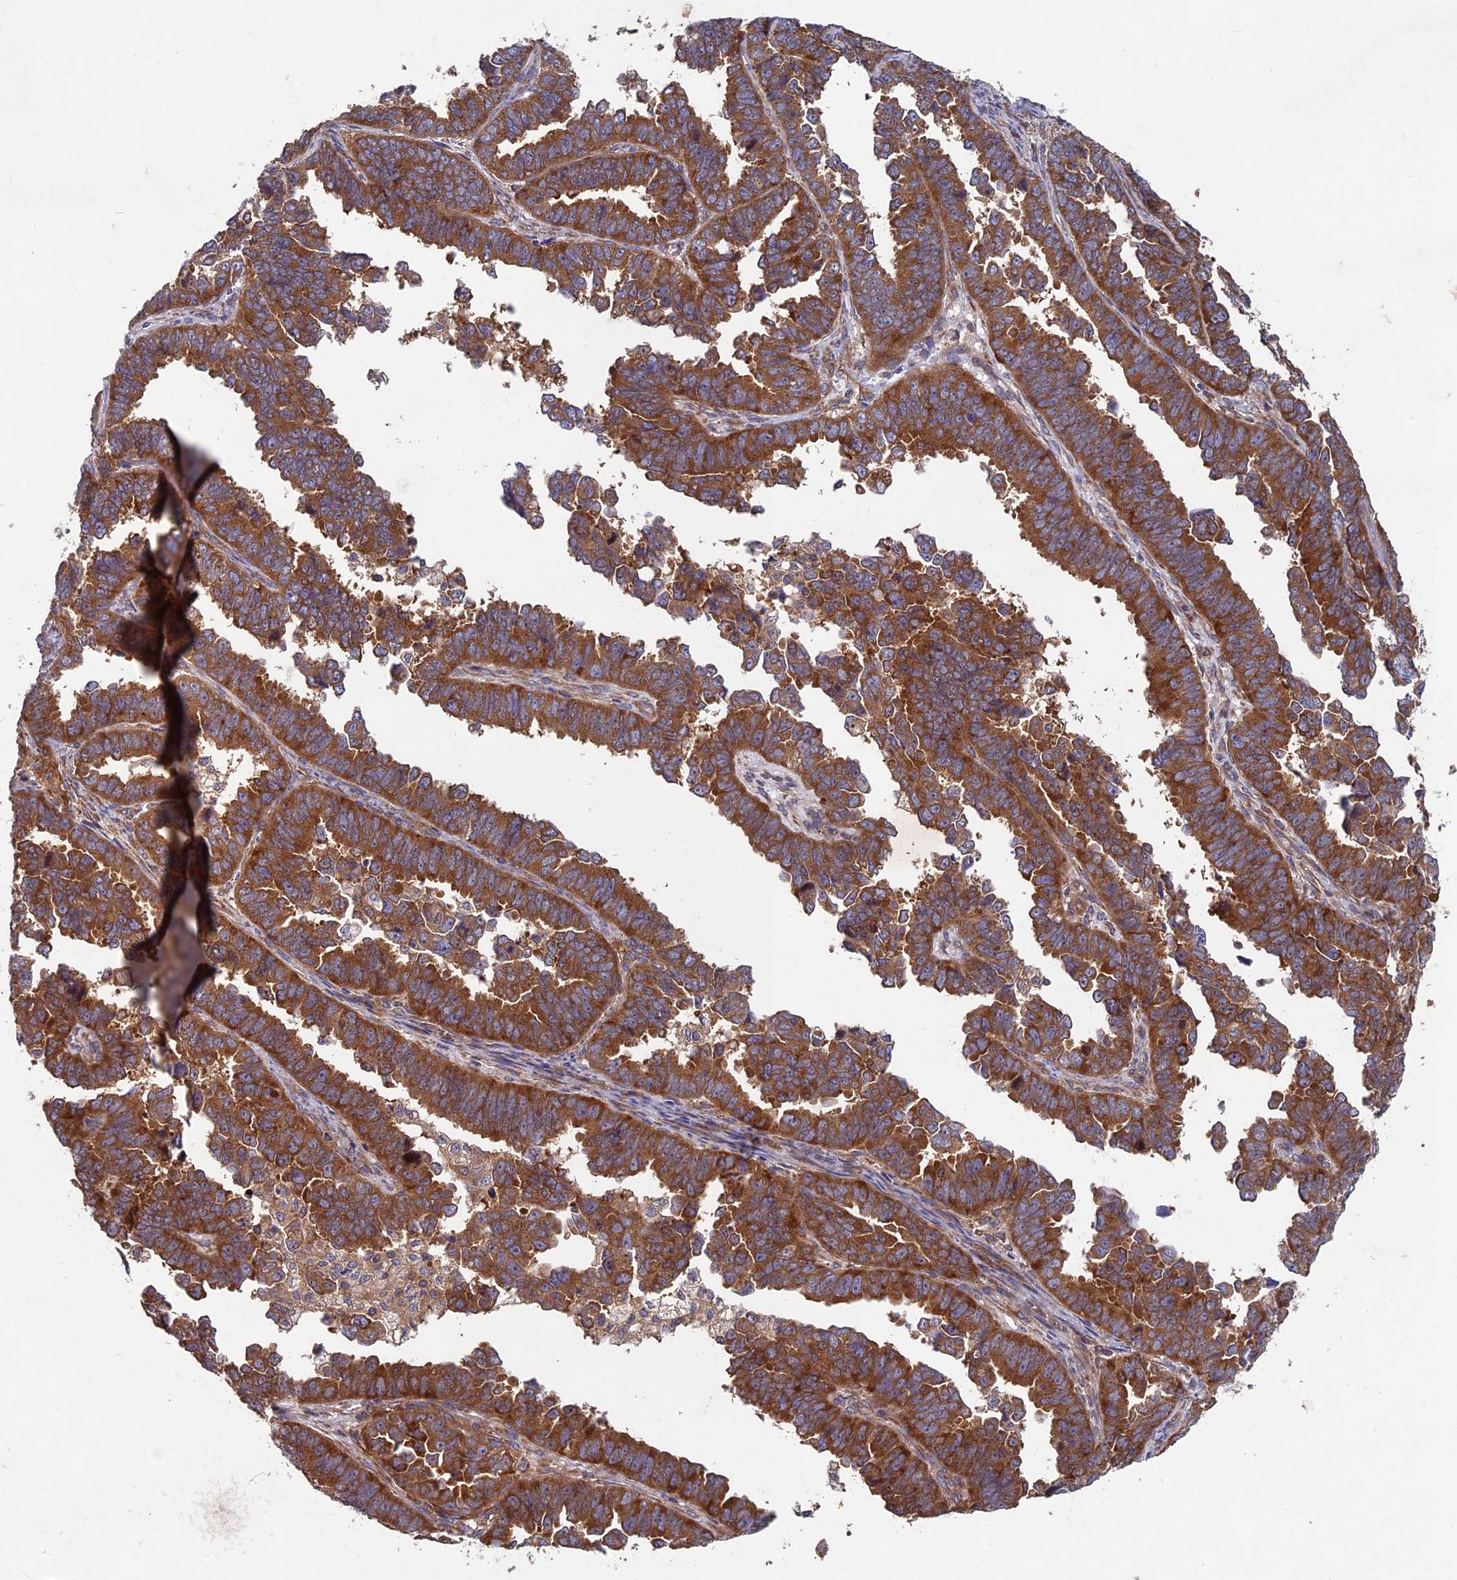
{"staining": {"intensity": "strong", "quantity": ">75%", "location": "cytoplasmic/membranous"}, "tissue": "endometrial cancer", "cell_type": "Tumor cells", "image_type": "cancer", "snomed": [{"axis": "morphology", "description": "Adenocarcinoma, NOS"}, {"axis": "topography", "description": "Endometrium"}], "caption": "This image exhibits immunohistochemistry staining of human endometrial adenocarcinoma, with high strong cytoplasmic/membranous staining in approximately >75% of tumor cells.", "gene": "NCAPG", "patient": {"sex": "female", "age": 75}}